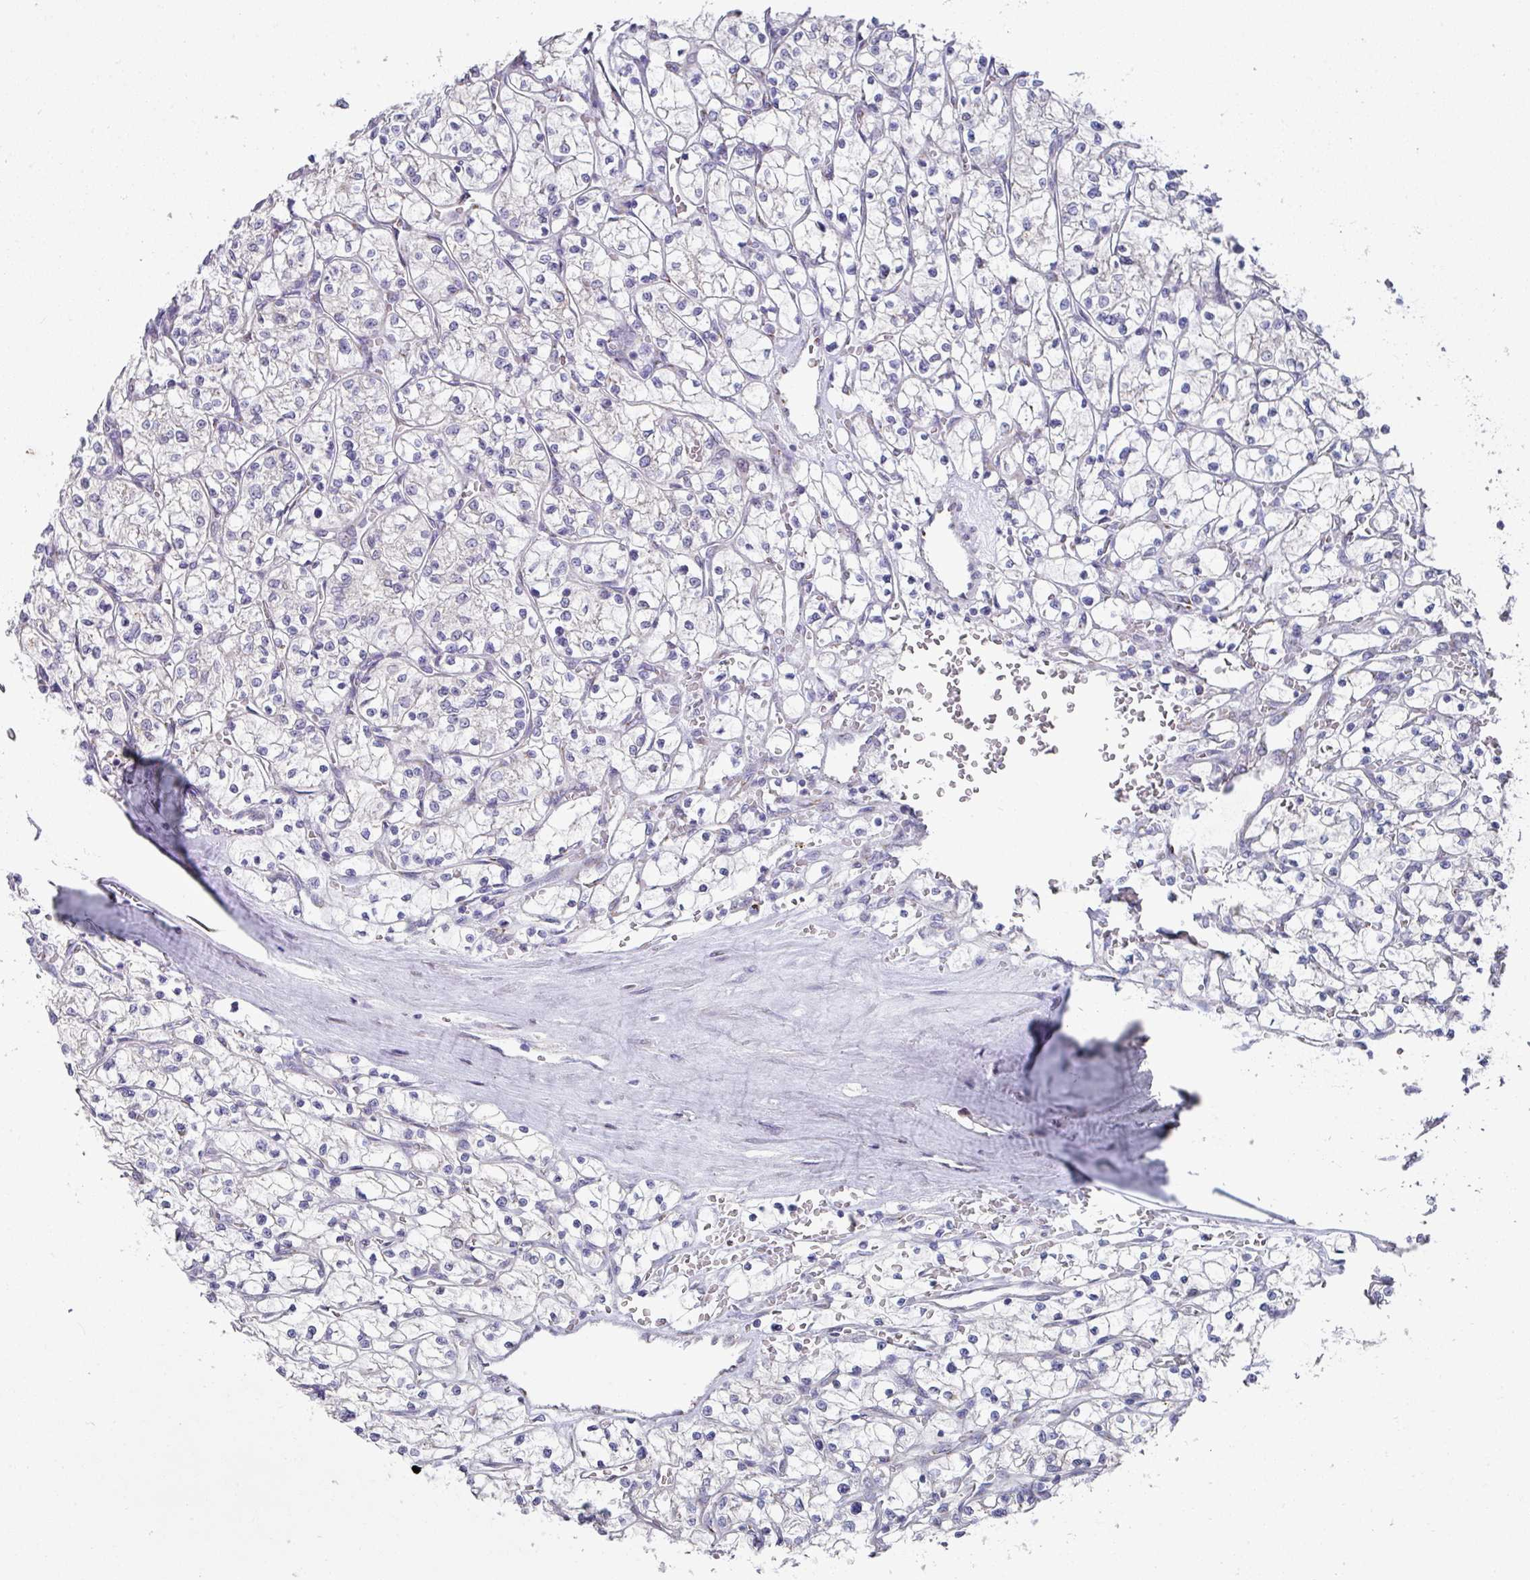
{"staining": {"intensity": "negative", "quantity": "none", "location": "none"}, "tissue": "renal cancer", "cell_type": "Tumor cells", "image_type": "cancer", "snomed": [{"axis": "morphology", "description": "Adenocarcinoma, NOS"}, {"axis": "topography", "description": "Kidney"}], "caption": "Renal adenocarcinoma stained for a protein using IHC demonstrates no expression tumor cells.", "gene": "VKORC1L1", "patient": {"sex": "female", "age": 64}}